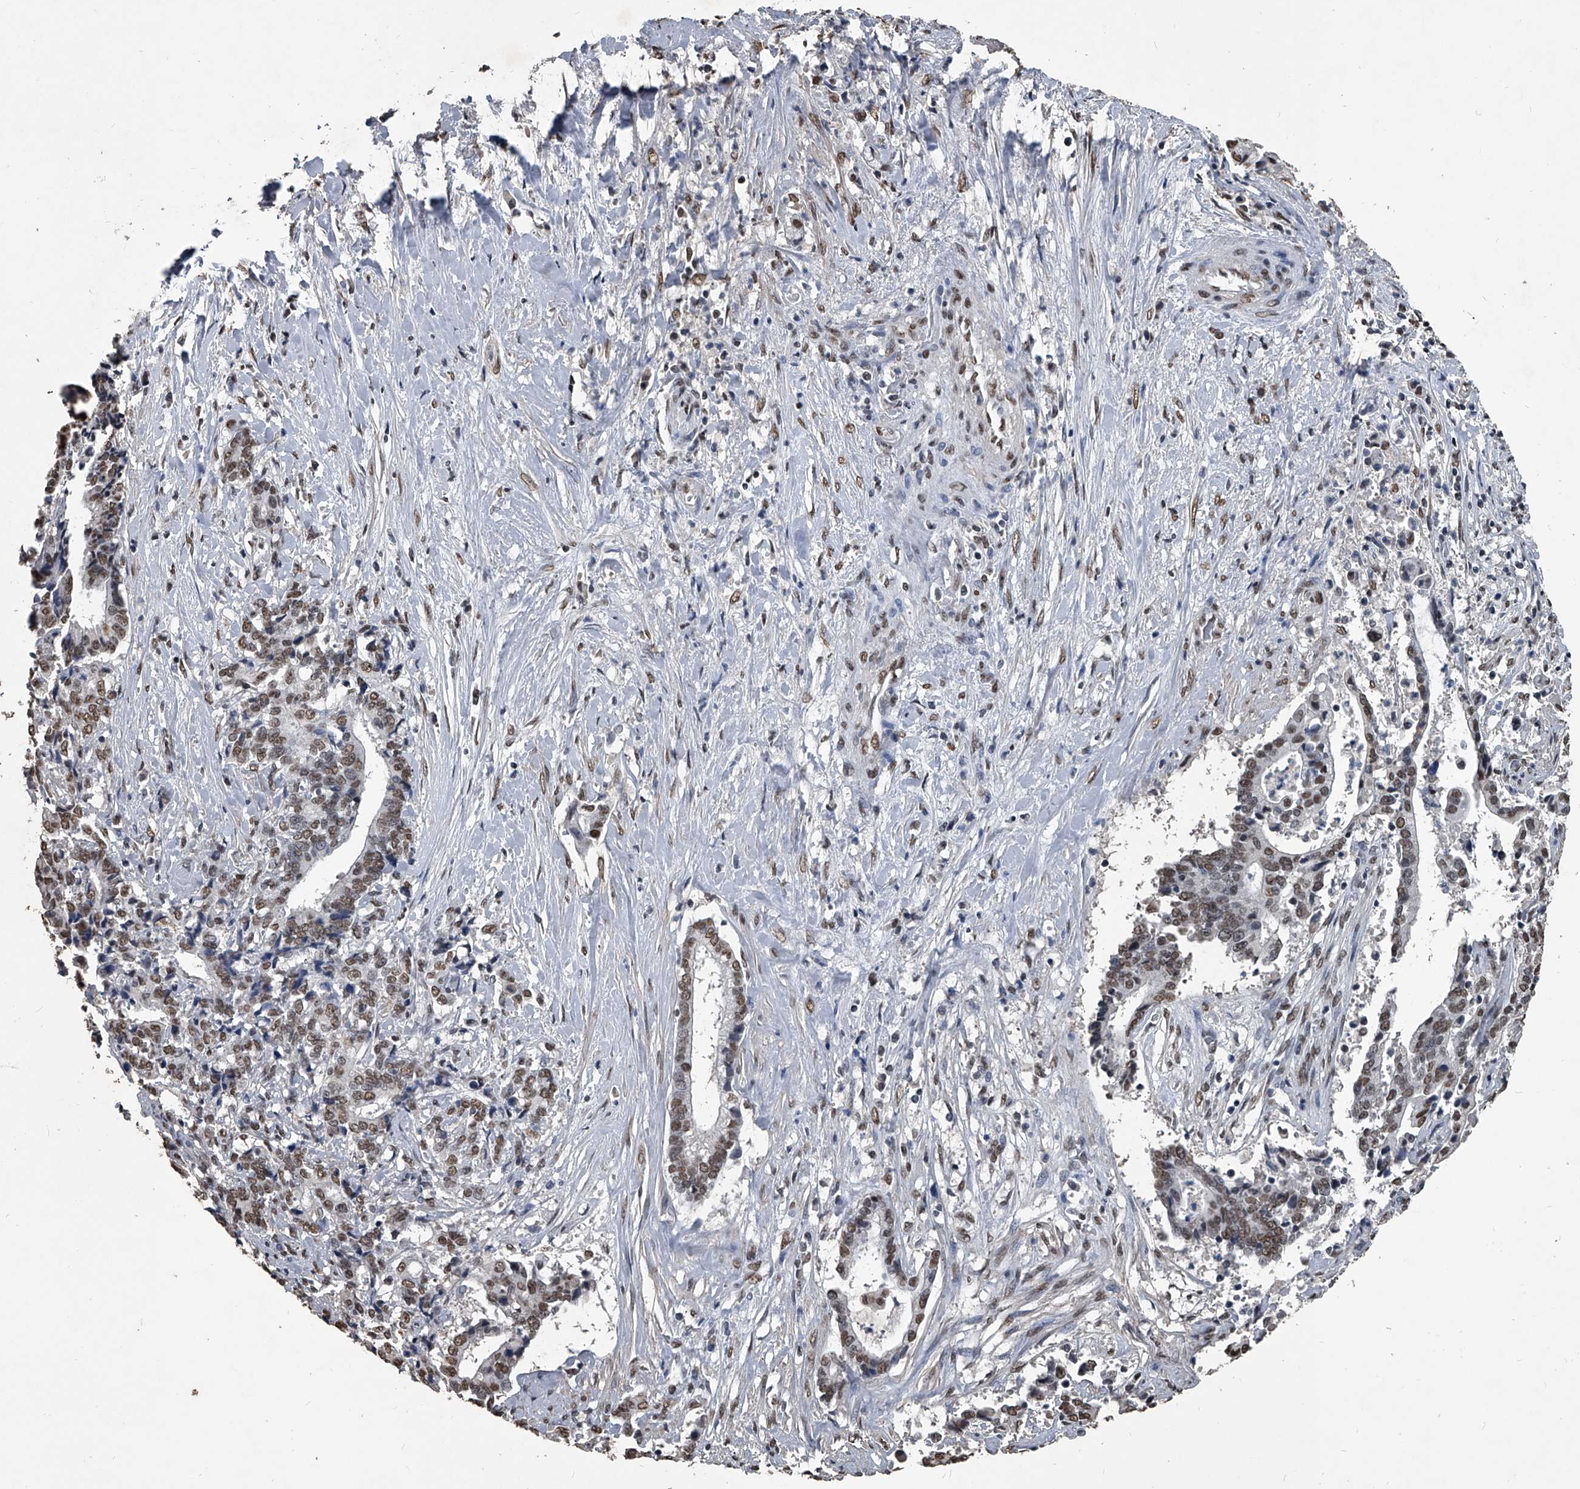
{"staining": {"intensity": "moderate", "quantity": ">75%", "location": "nuclear"}, "tissue": "liver cancer", "cell_type": "Tumor cells", "image_type": "cancer", "snomed": [{"axis": "morphology", "description": "Cholangiocarcinoma"}, {"axis": "topography", "description": "Liver"}], "caption": "A photomicrograph of cholangiocarcinoma (liver) stained for a protein exhibits moderate nuclear brown staining in tumor cells. Using DAB (brown) and hematoxylin (blue) stains, captured at high magnification using brightfield microscopy.", "gene": "MATR3", "patient": {"sex": "male", "age": 57}}